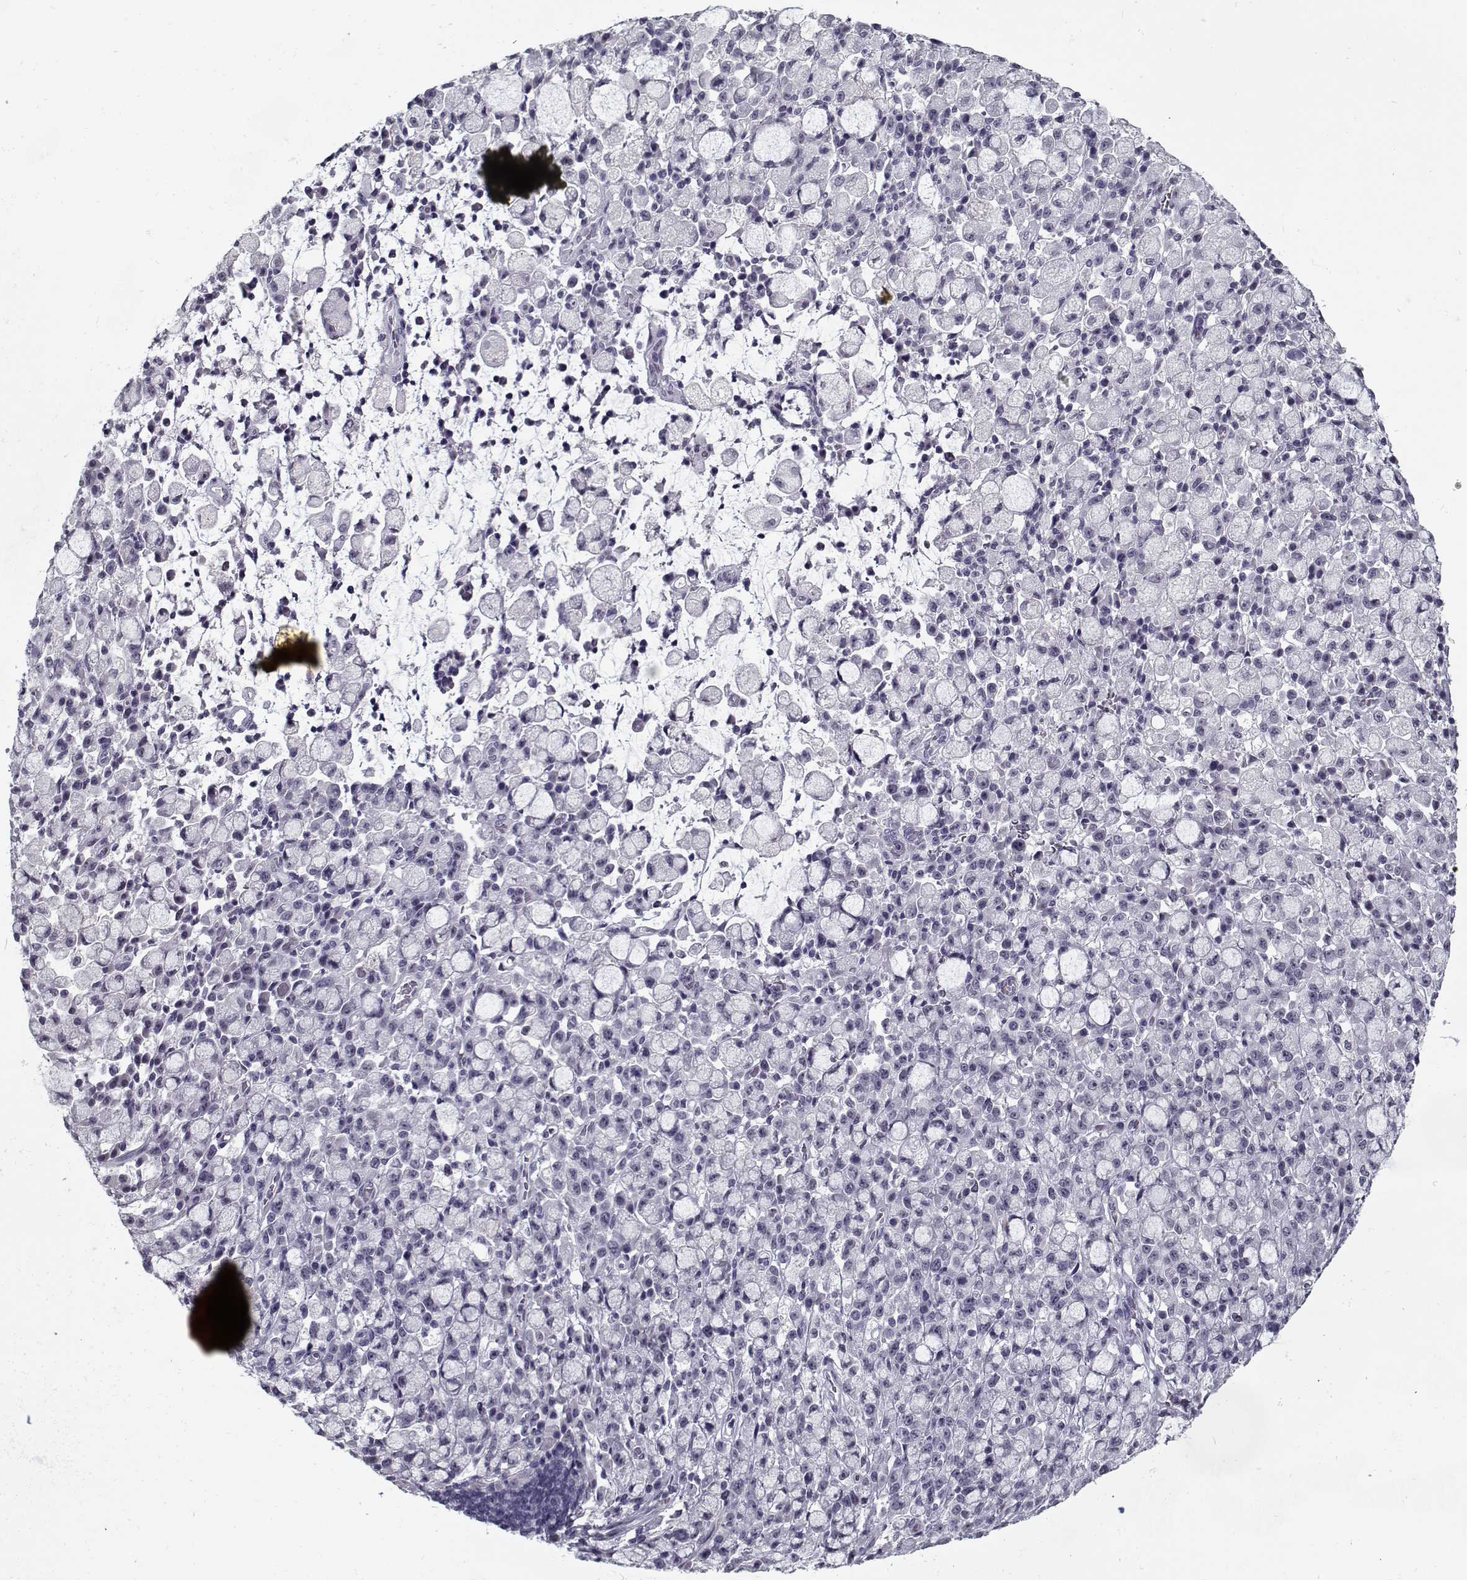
{"staining": {"intensity": "negative", "quantity": "none", "location": "none"}, "tissue": "stomach cancer", "cell_type": "Tumor cells", "image_type": "cancer", "snomed": [{"axis": "morphology", "description": "Adenocarcinoma, NOS"}, {"axis": "topography", "description": "Stomach"}], "caption": "IHC photomicrograph of neoplastic tissue: human stomach cancer (adenocarcinoma) stained with DAB exhibits no significant protein staining in tumor cells. (DAB IHC visualized using brightfield microscopy, high magnification).", "gene": "RNF32", "patient": {"sex": "male", "age": 58}}